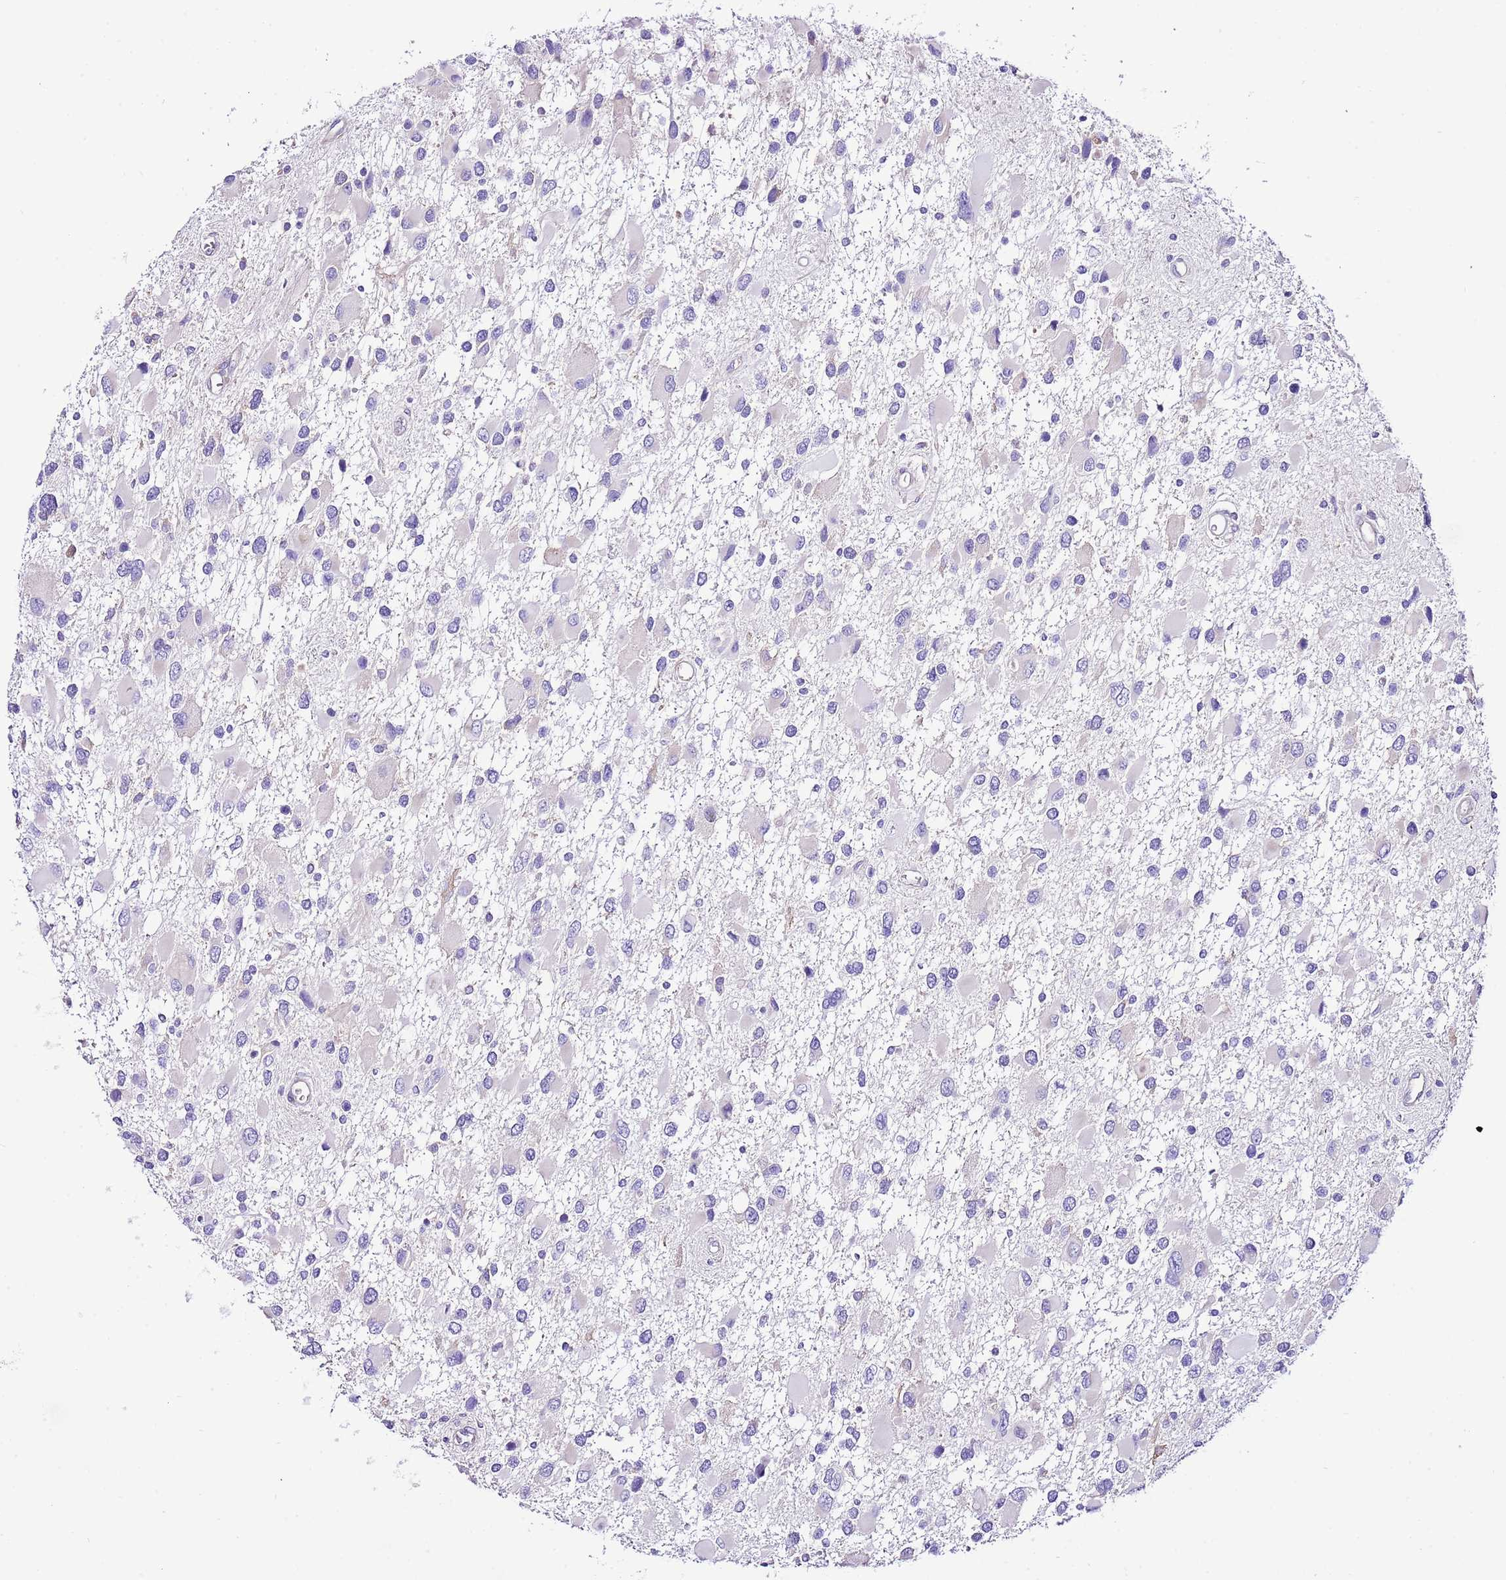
{"staining": {"intensity": "negative", "quantity": "none", "location": "none"}, "tissue": "glioma", "cell_type": "Tumor cells", "image_type": "cancer", "snomed": [{"axis": "morphology", "description": "Glioma, malignant, High grade"}, {"axis": "topography", "description": "Brain"}], "caption": "Tumor cells show no significant protein positivity in malignant high-grade glioma.", "gene": "RPS10", "patient": {"sex": "male", "age": 53}}